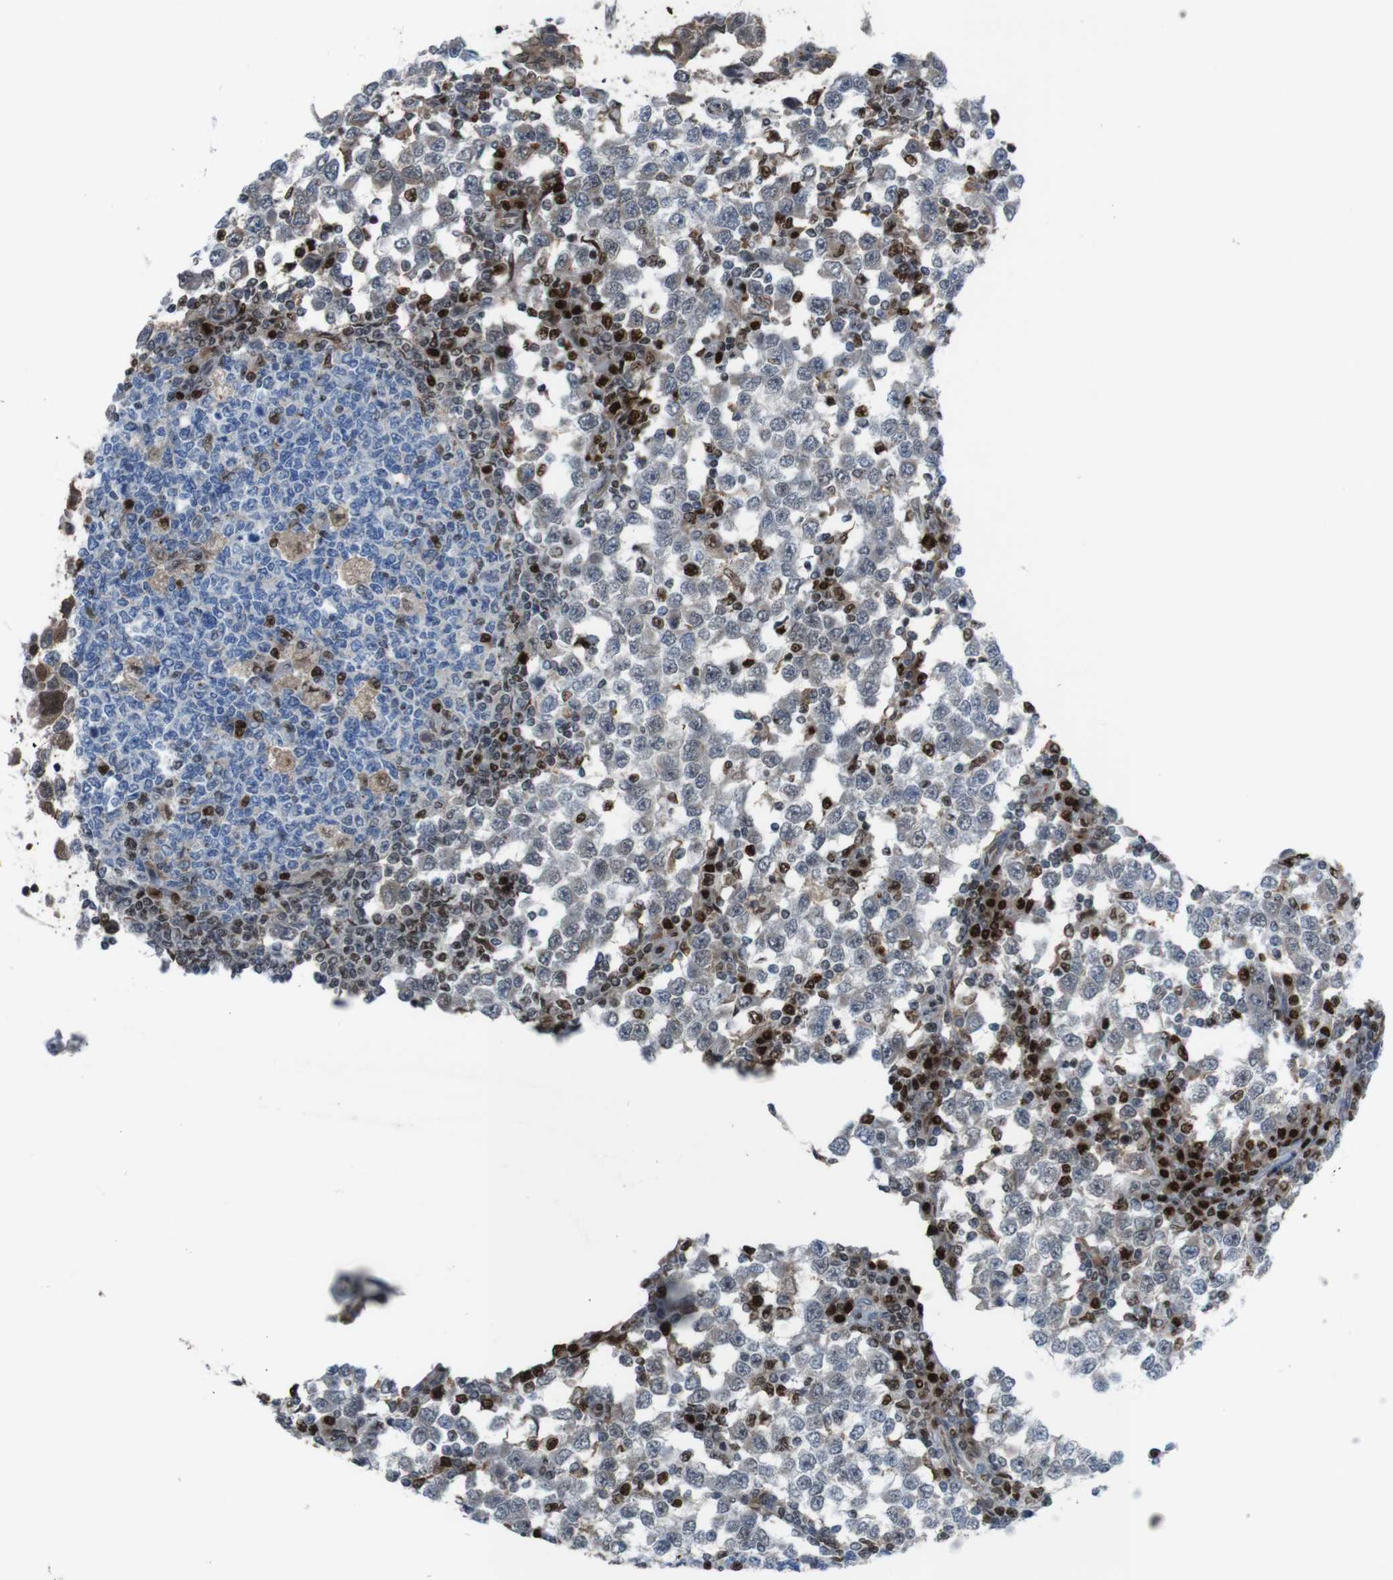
{"staining": {"intensity": "weak", "quantity": "<25%", "location": "nuclear"}, "tissue": "testis cancer", "cell_type": "Tumor cells", "image_type": "cancer", "snomed": [{"axis": "morphology", "description": "Seminoma, NOS"}, {"axis": "topography", "description": "Testis"}], "caption": "Testis cancer was stained to show a protein in brown. There is no significant expression in tumor cells.", "gene": "SUB1", "patient": {"sex": "male", "age": 65}}